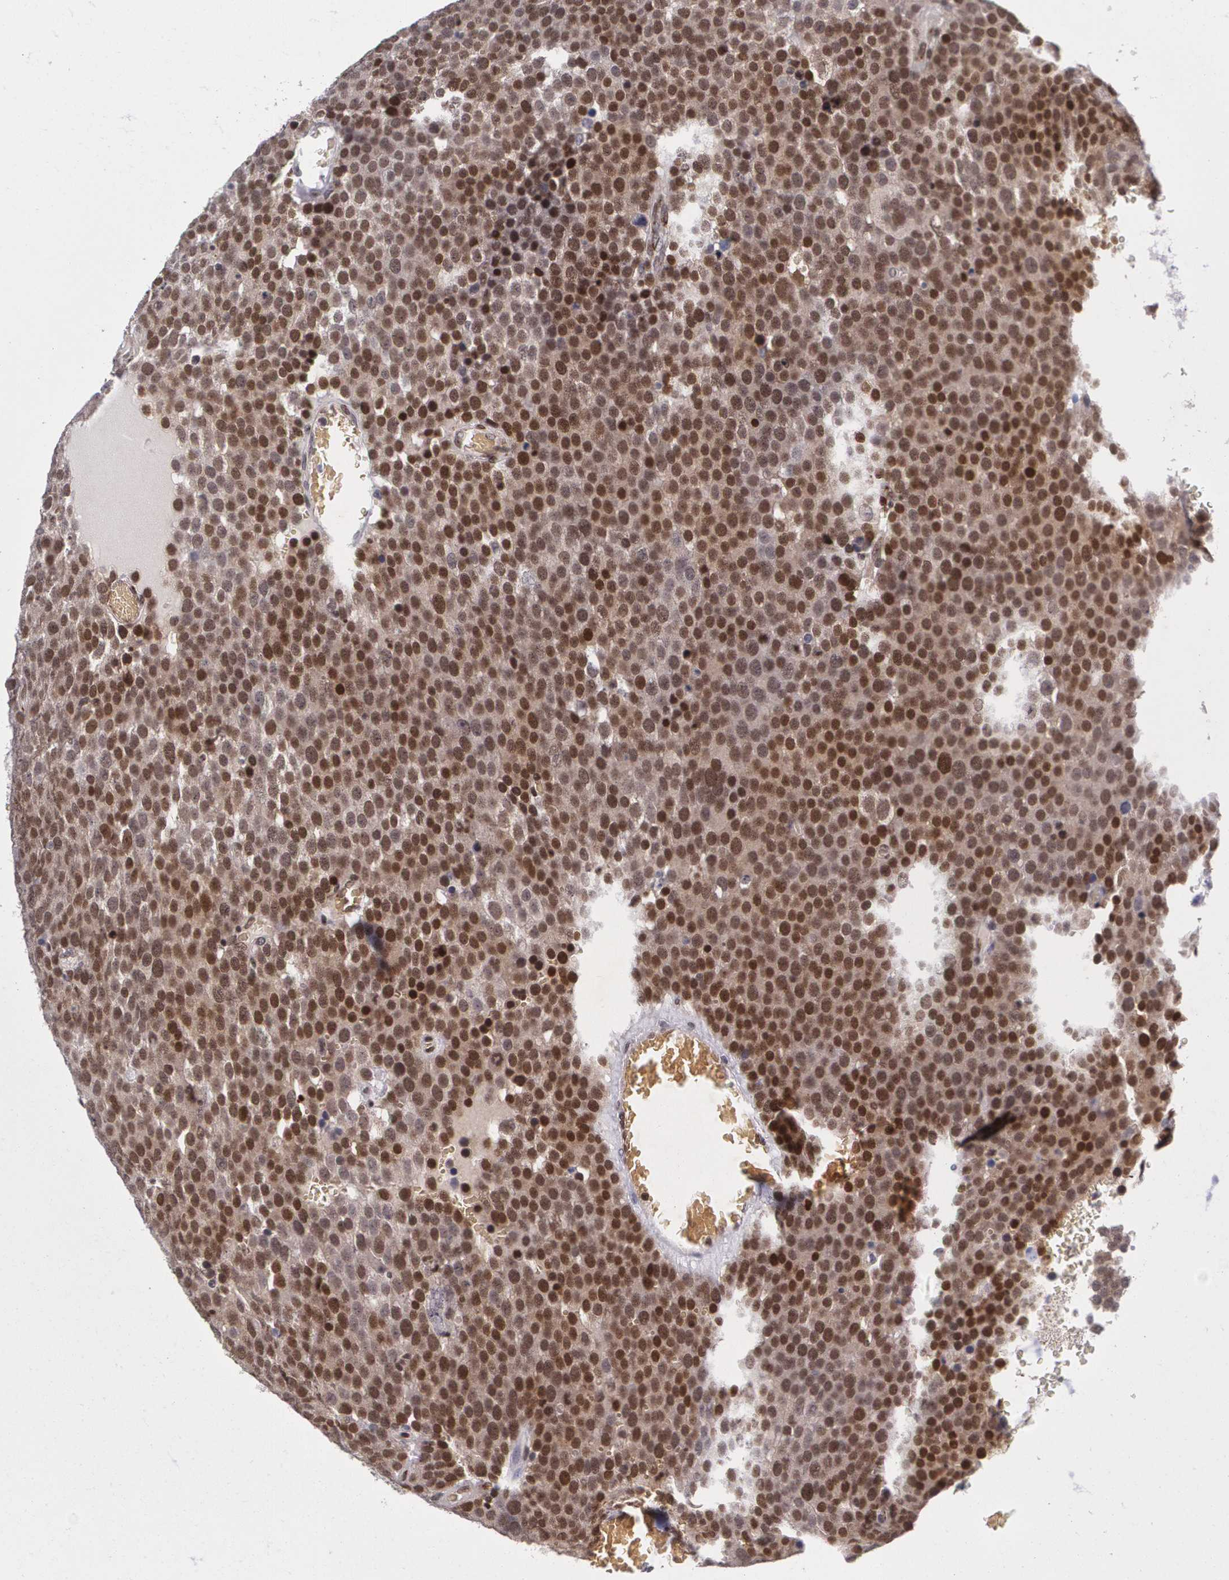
{"staining": {"intensity": "strong", "quantity": ">75%", "location": "nuclear"}, "tissue": "testis cancer", "cell_type": "Tumor cells", "image_type": "cancer", "snomed": [{"axis": "morphology", "description": "Seminoma, NOS"}, {"axis": "topography", "description": "Testis"}], "caption": "The immunohistochemical stain labels strong nuclear expression in tumor cells of testis cancer (seminoma) tissue. (brown staining indicates protein expression, while blue staining denotes nuclei).", "gene": "MGMT", "patient": {"sex": "male", "age": 71}}